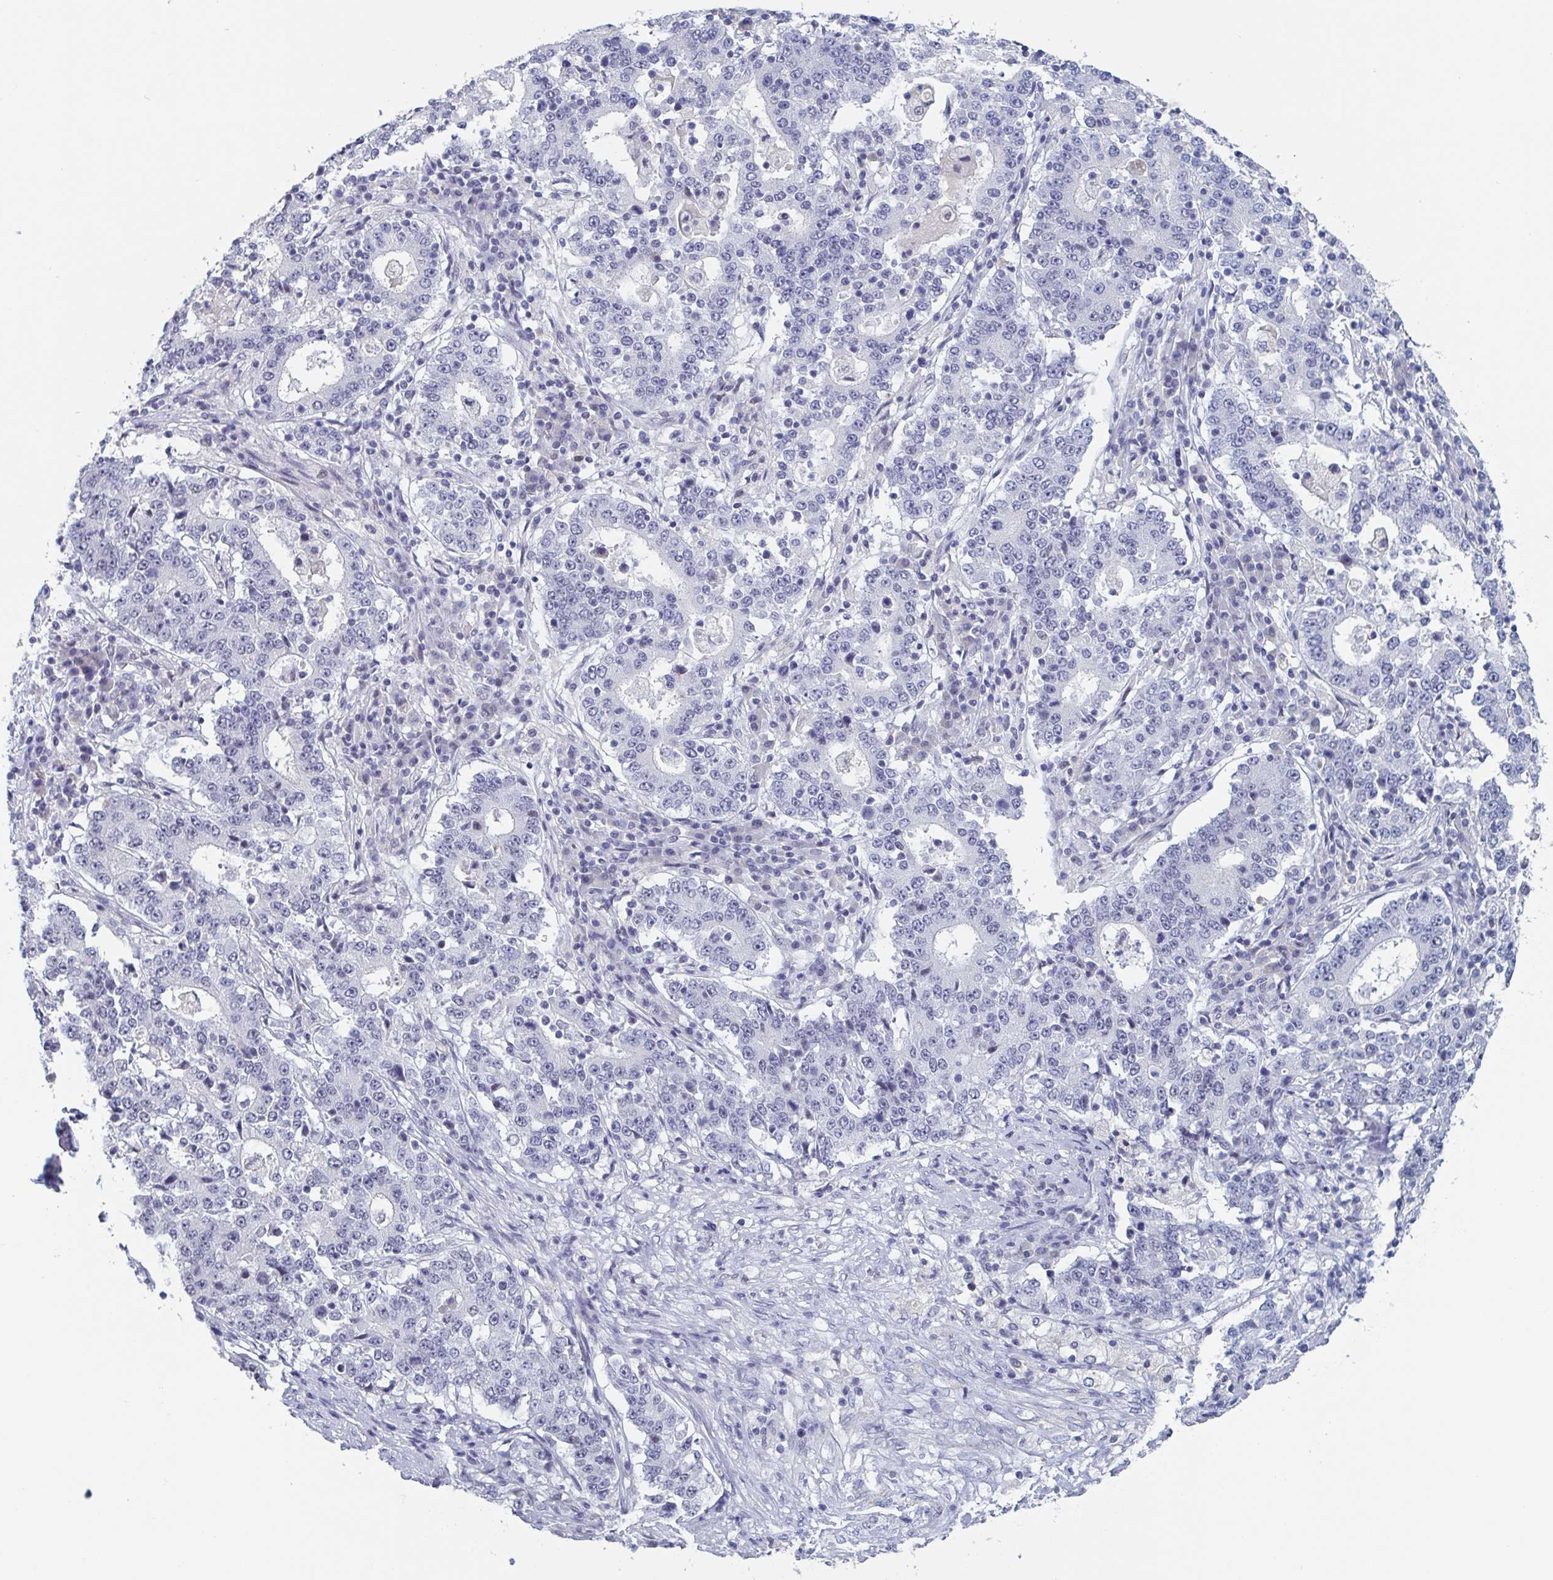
{"staining": {"intensity": "negative", "quantity": "none", "location": "none"}, "tissue": "stomach cancer", "cell_type": "Tumor cells", "image_type": "cancer", "snomed": [{"axis": "morphology", "description": "Adenocarcinoma, NOS"}, {"axis": "topography", "description": "Stomach"}], "caption": "This is a histopathology image of immunohistochemistry staining of stomach cancer (adenocarcinoma), which shows no positivity in tumor cells.", "gene": "KDM4D", "patient": {"sex": "male", "age": 59}}